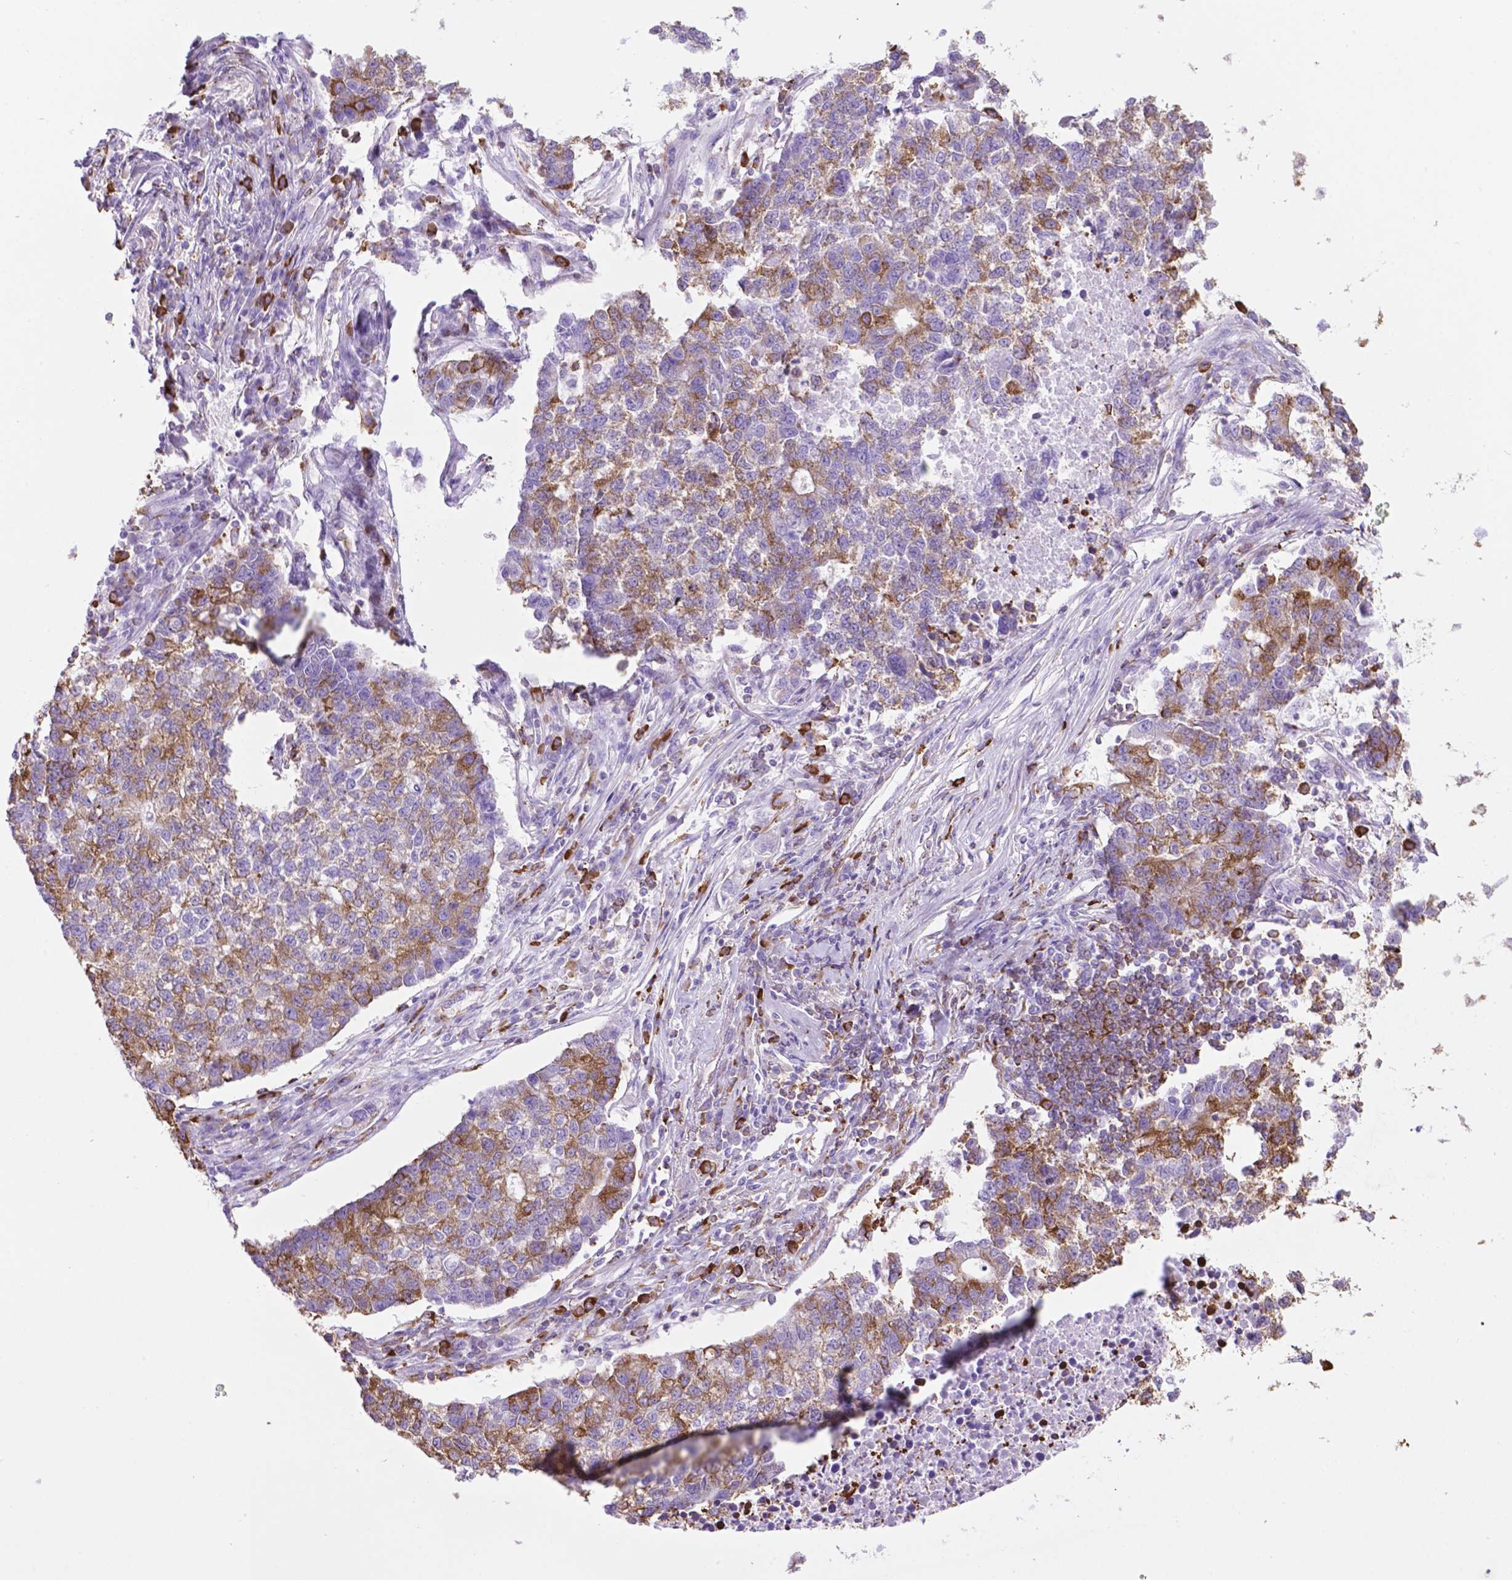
{"staining": {"intensity": "moderate", "quantity": "25%-75%", "location": "cytoplasmic/membranous"}, "tissue": "lung cancer", "cell_type": "Tumor cells", "image_type": "cancer", "snomed": [{"axis": "morphology", "description": "Adenocarcinoma, NOS"}, {"axis": "topography", "description": "Lung"}], "caption": "Tumor cells show moderate cytoplasmic/membranous positivity in approximately 25%-75% of cells in adenocarcinoma (lung).", "gene": "RPL29", "patient": {"sex": "male", "age": 57}}